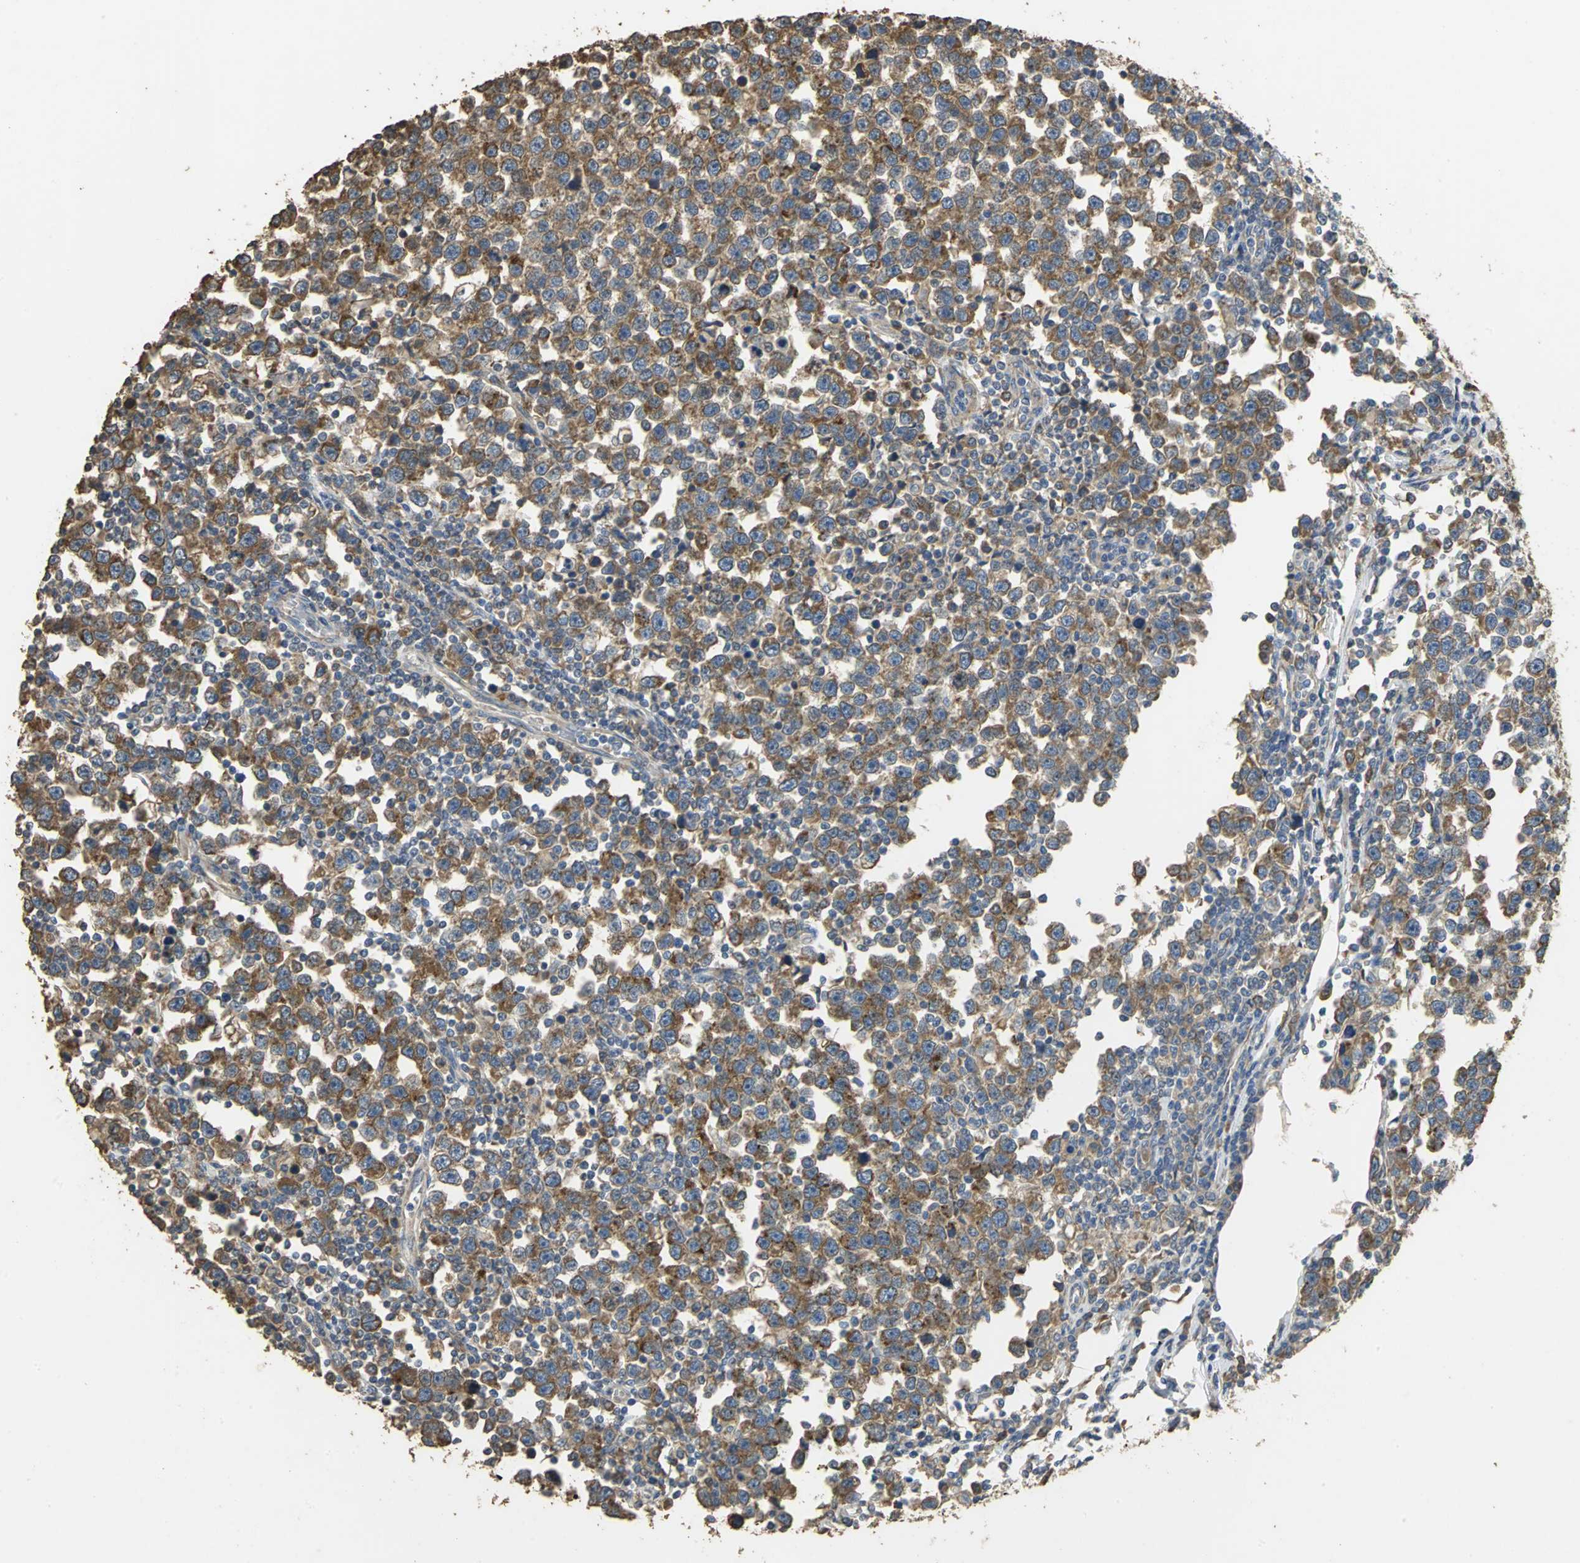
{"staining": {"intensity": "strong", "quantity": ">75%", "location": "cytoplasmic/membranous"}, "tissue": "testis cancer", "cell_type": "Tumor cells", "image_type": "cancer", "snomed": [{"axis": "morphology", "description": "Seminoma, NOS"}, {"axis": "topography", "description": "Testis"}], "caption": "Tumor cells exhibit high levels of strong cytoplasmic/membranous staining in approximately >75% of cells in human seminoma (testis). (DAB = brown stain, brightfield microscopy at high magnification).", "gene": "ACSL4", "patient": {"sex": "male", "age": 43}}